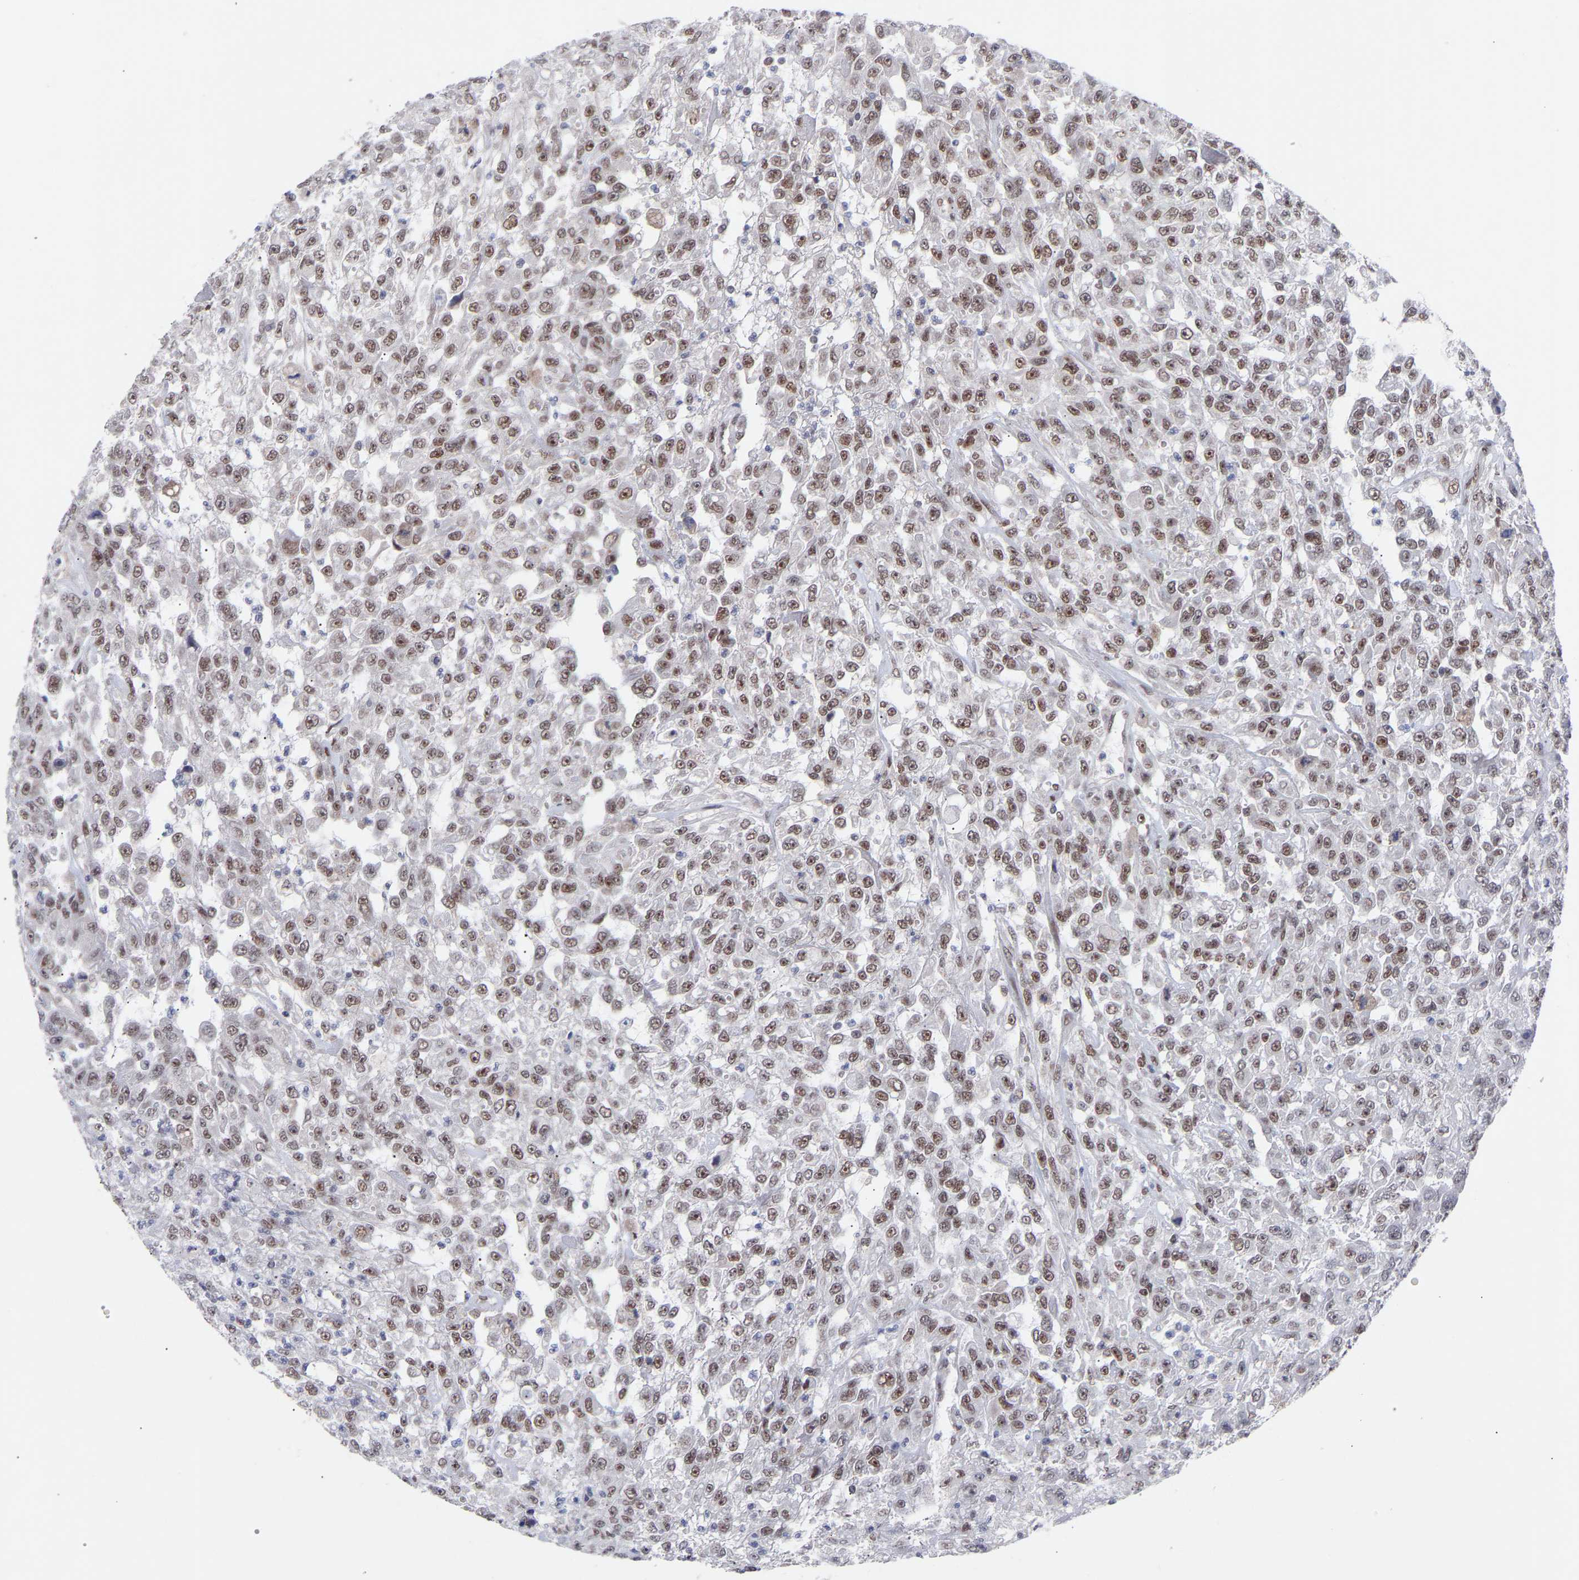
{"staining": {"intensity": "moderate", "quantity": ">75%", "location": "nuclear"}, "tissue": "urothelial cancer", "cell_type": "Tumor cells", "image_type": "cancer", "snomed": [{"axis": "morphology", "description": "Urothelial carcinoma, High grade"}, {"axis": "topography", "description": "Urinary bladder"}], "caption": "This micrograph exhibits immunohistochemistry (IHC) staining of human high-grade urothelial carcinoma, with medium moderate nuclear staining in approximately >75% of tumor cells.", "gene": "RBM15", "patient": {"sex": "male", "age": 46}}